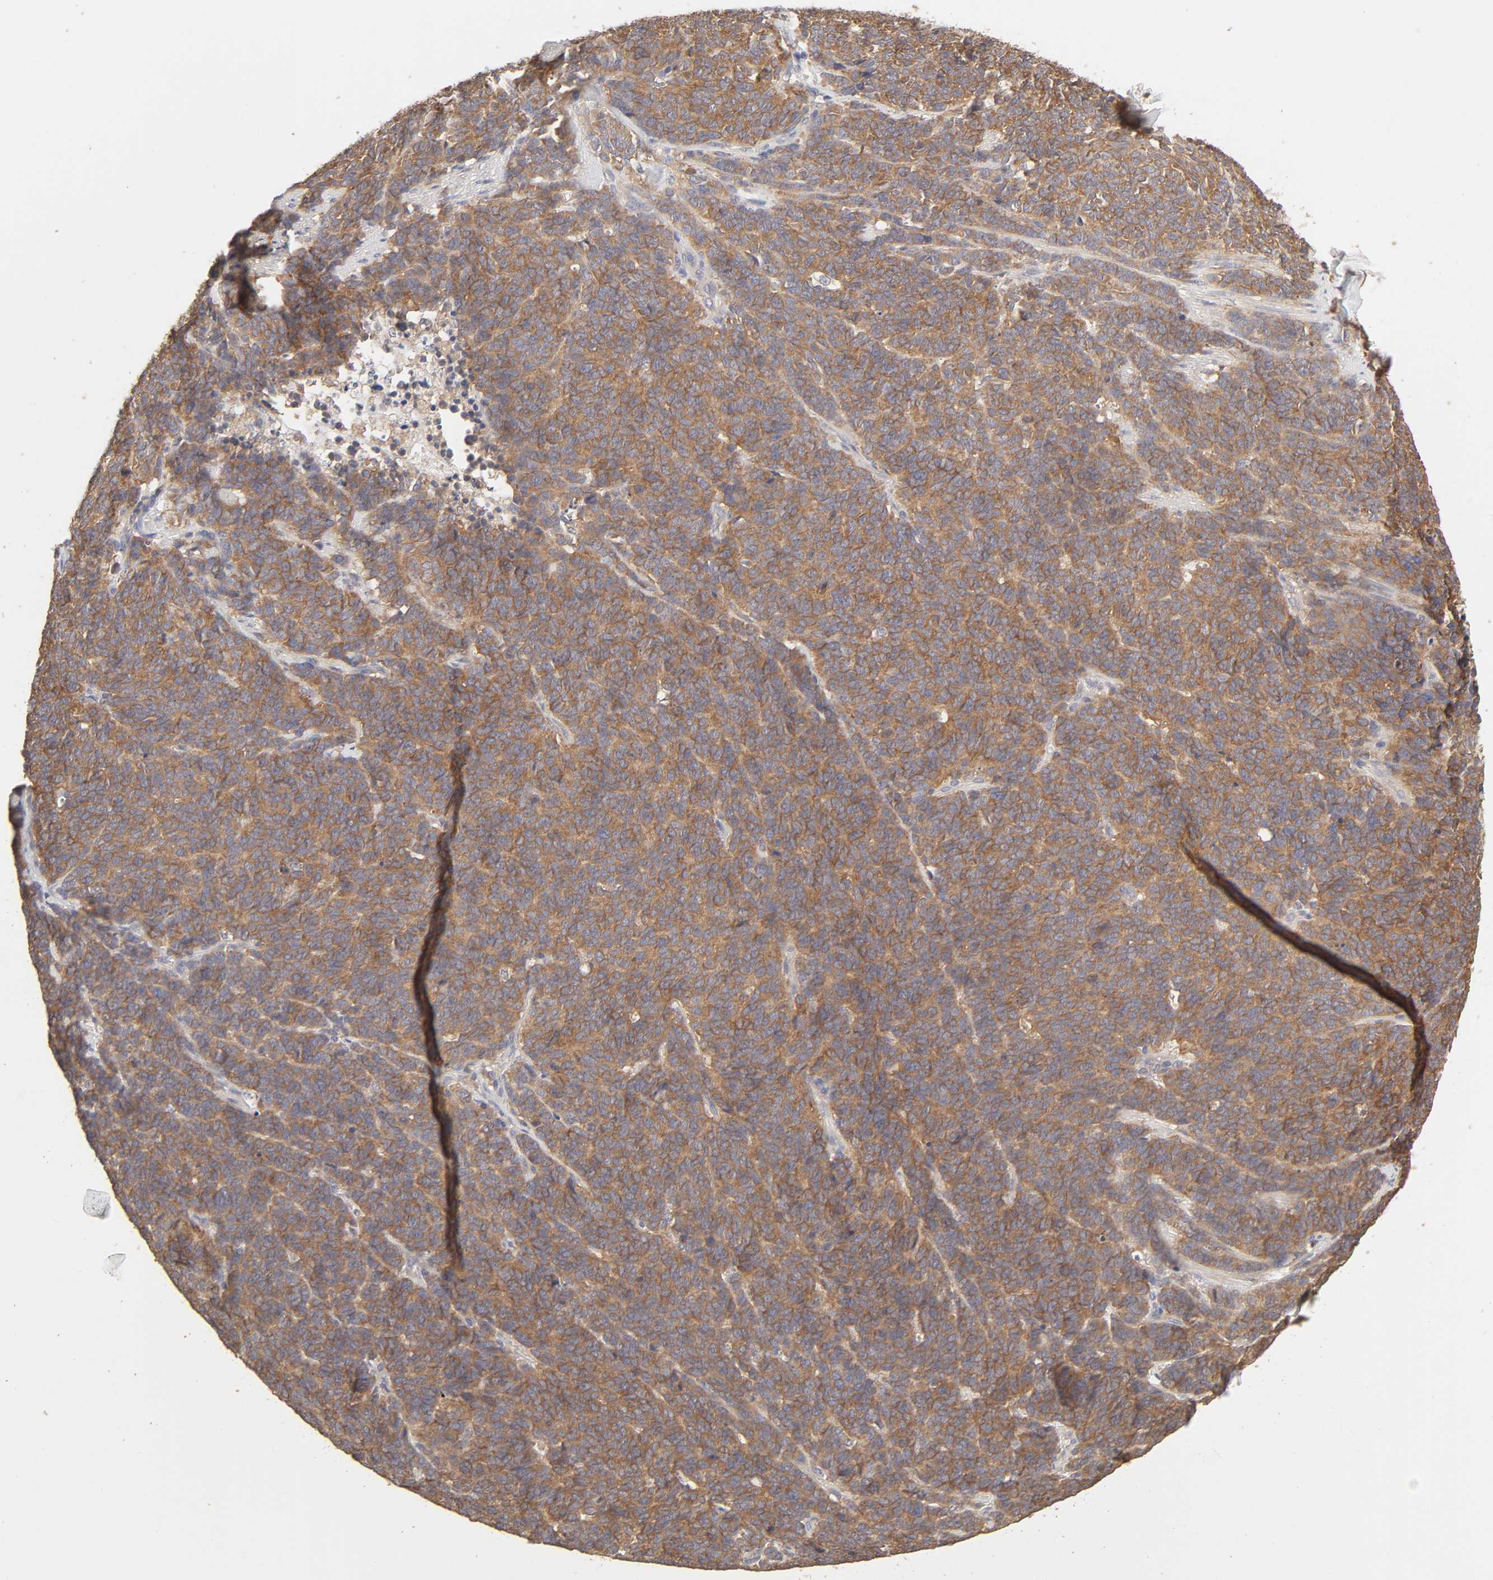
{"staining": {"intensity": "moderate", "quantity": ">75%", "location": "cytoplasmic/membranous"}, "tissue": "lung cancer", "cell_type": "Tumor cells", "image_type": "cancer", "snomed": [{"axis": "morphology", "description": "Neoplasm, malignant, NOS"}, {"axis": "topography", "description": "Lung"}], "caption": "DAB immunohistochemical staining of human malignant neoplasm (lung) shows moderate cytoplasmic/membranous protein staining in about >75% of tumor cells. (brown staining indicates protein expression, while blue staining denotes nuclei).", "gene": "AP1G2", "patient": {"sex": "female", "age": 58}}